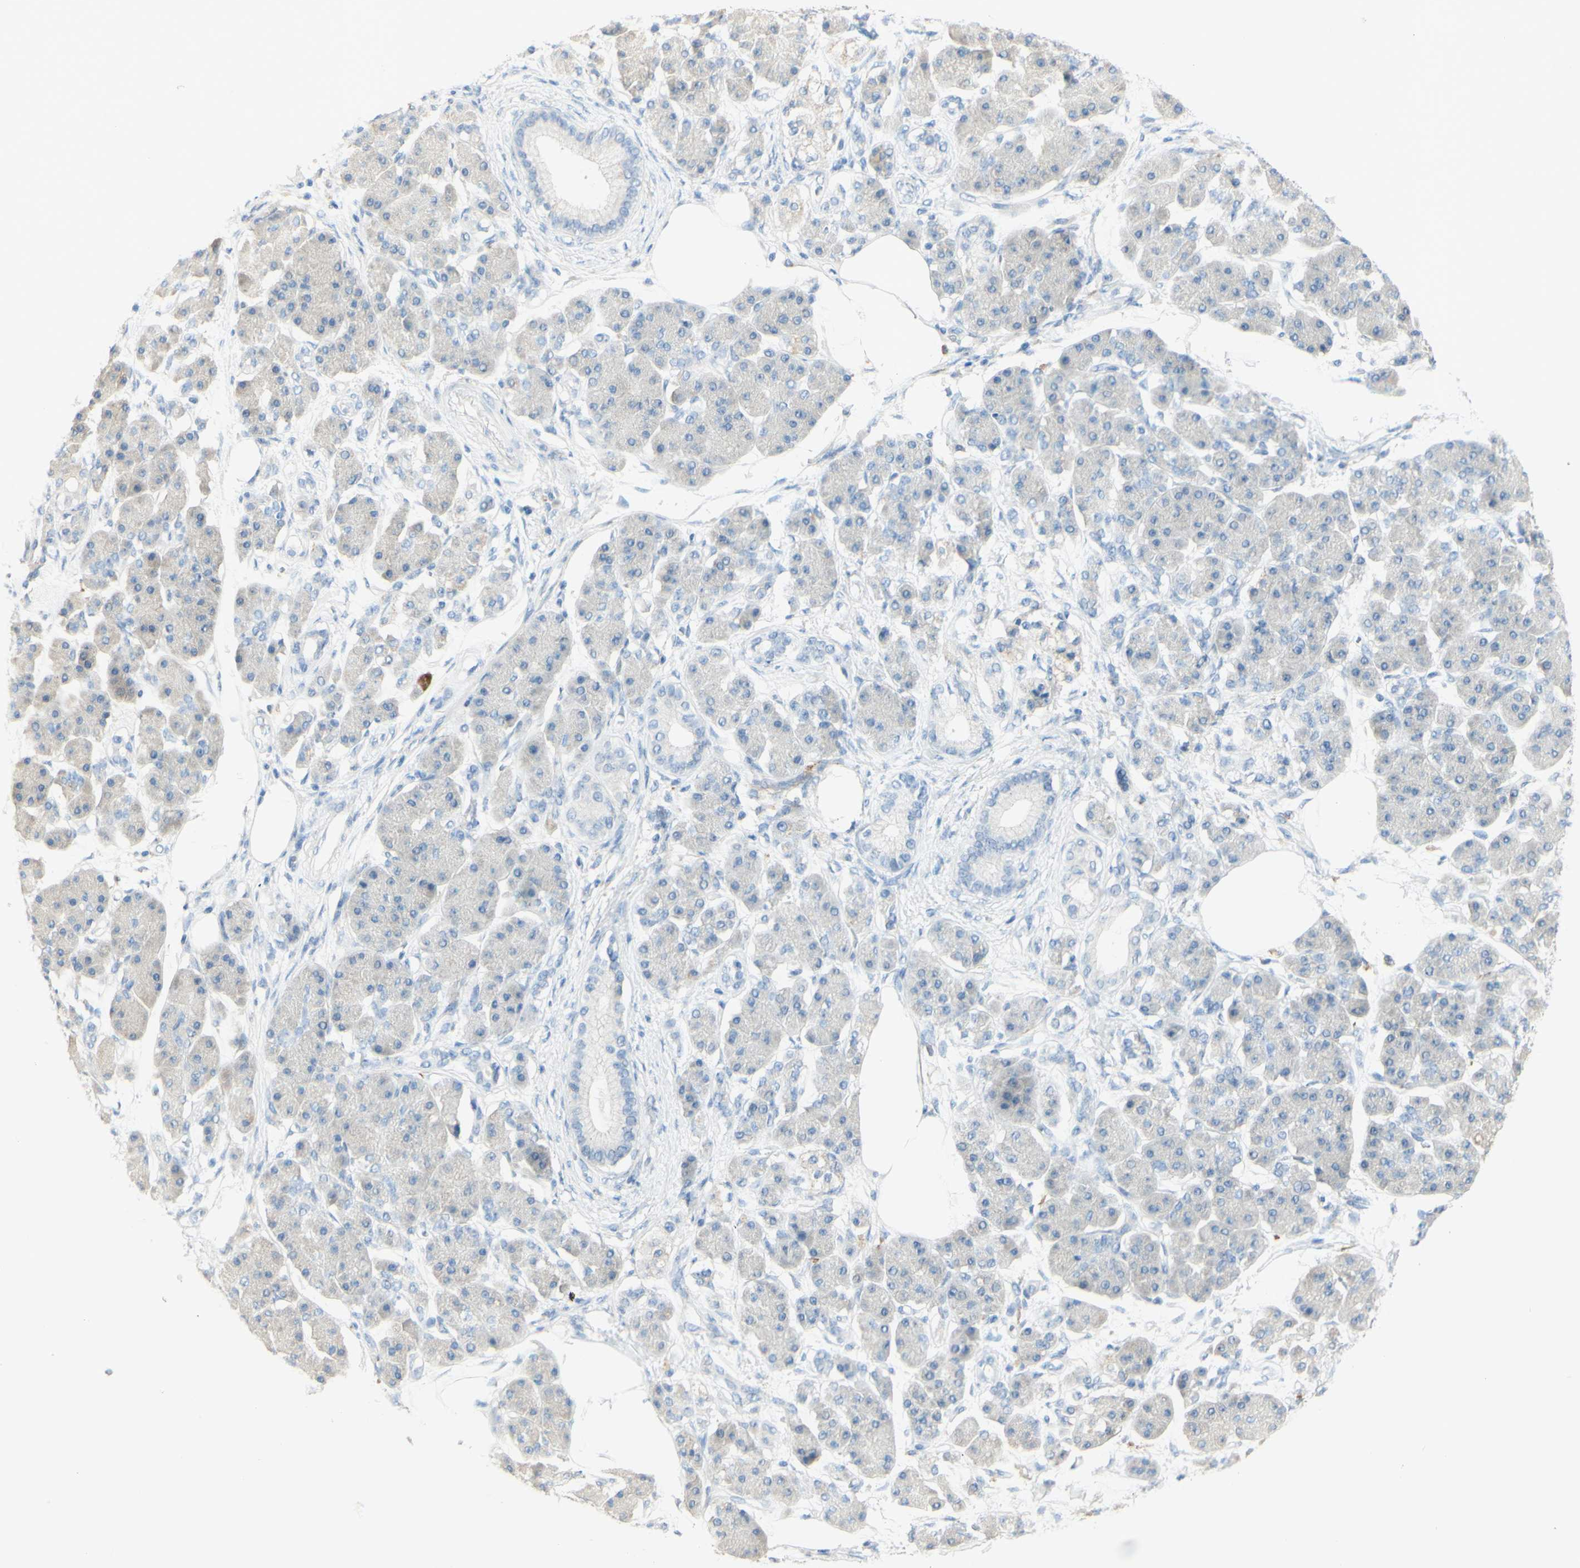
{"staining": {"intensity": "negative", "quantity": "none", "location": "none"}, "tissue": "pancreatic cancer", "cell_type": "Tumor cells", "image_type": "cancer", "snomed": [{"axis": "morphology", "description": "Adenocarcinoma, NOS"}, {"axis": "morphology", "description": "Adenocarcinoma, metastatic, NOS"}, {"axis": "topography", "description": "Lymph node"}, {"axis": "topography", "description": "Pancreas"}, {"axis": "topography", "description": "Duodenum"}], "caption": "This is an immunohistochemistry (IHC) photomicrograph of human pancreatic adenocarcinoma. There is no staining in tumor cells.", "gene": "ART3", "patient": {"sex": "female", "age": 64}}